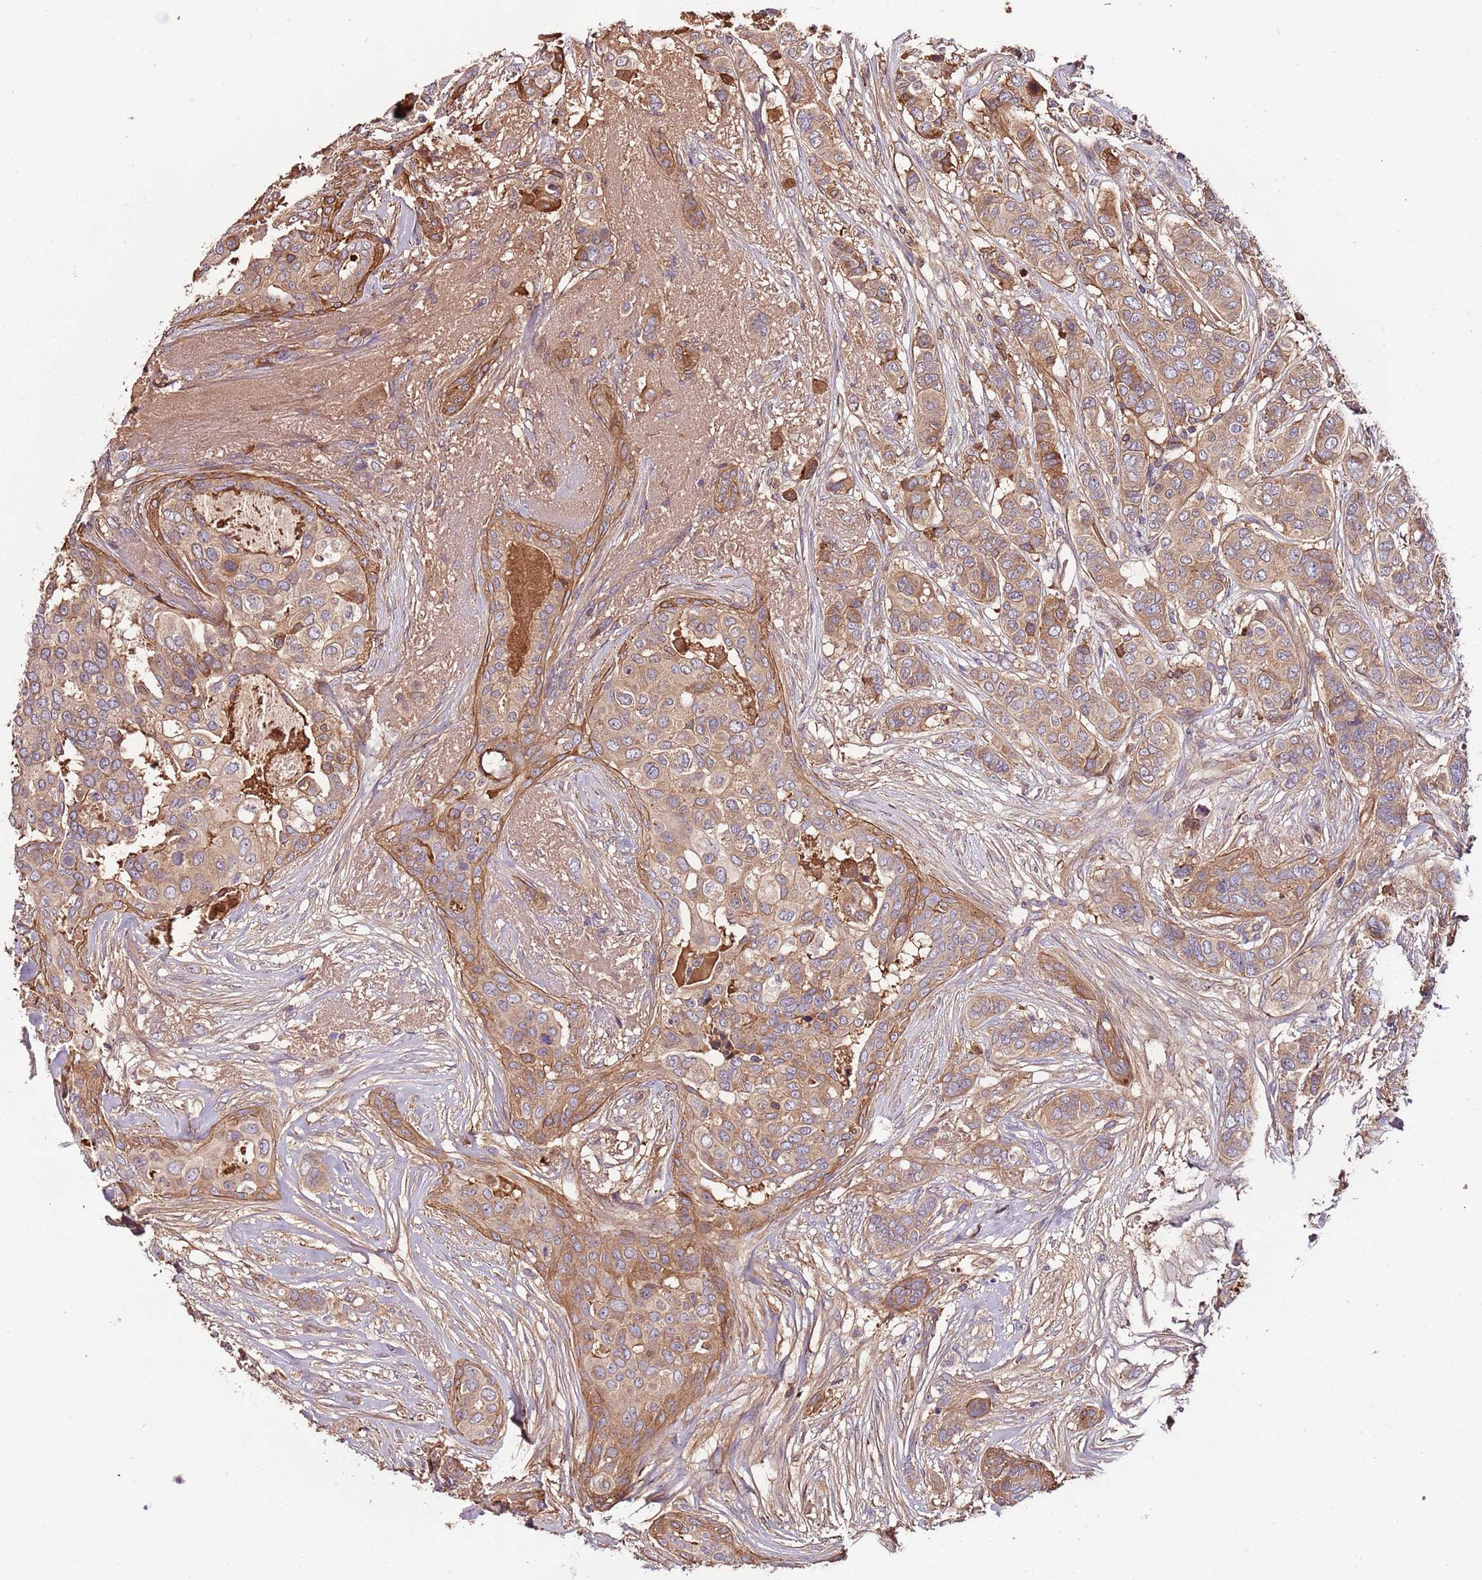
{"staining": {"intensity": "moderate", "quantity": ">75%", "location": "cytoplasmic/membranous"}, "tissue": "breast cancer", "cell_type": "Tumor cells", "image_type": "cancer", "snomed": [{"axis": "morphology", "description": "Lobular carcinoma"}, {"axis": "topography", "description": "Breast"}], "caption": "Protein positivity by immunohistochemistry (IHC) exhibits moderate cytoplasmic/membranous staining in approximately >75% of tumor cells in lobular carcinoma (breast).", "gene": "DENR", "patient": {"sex": "female", "age": 51}}